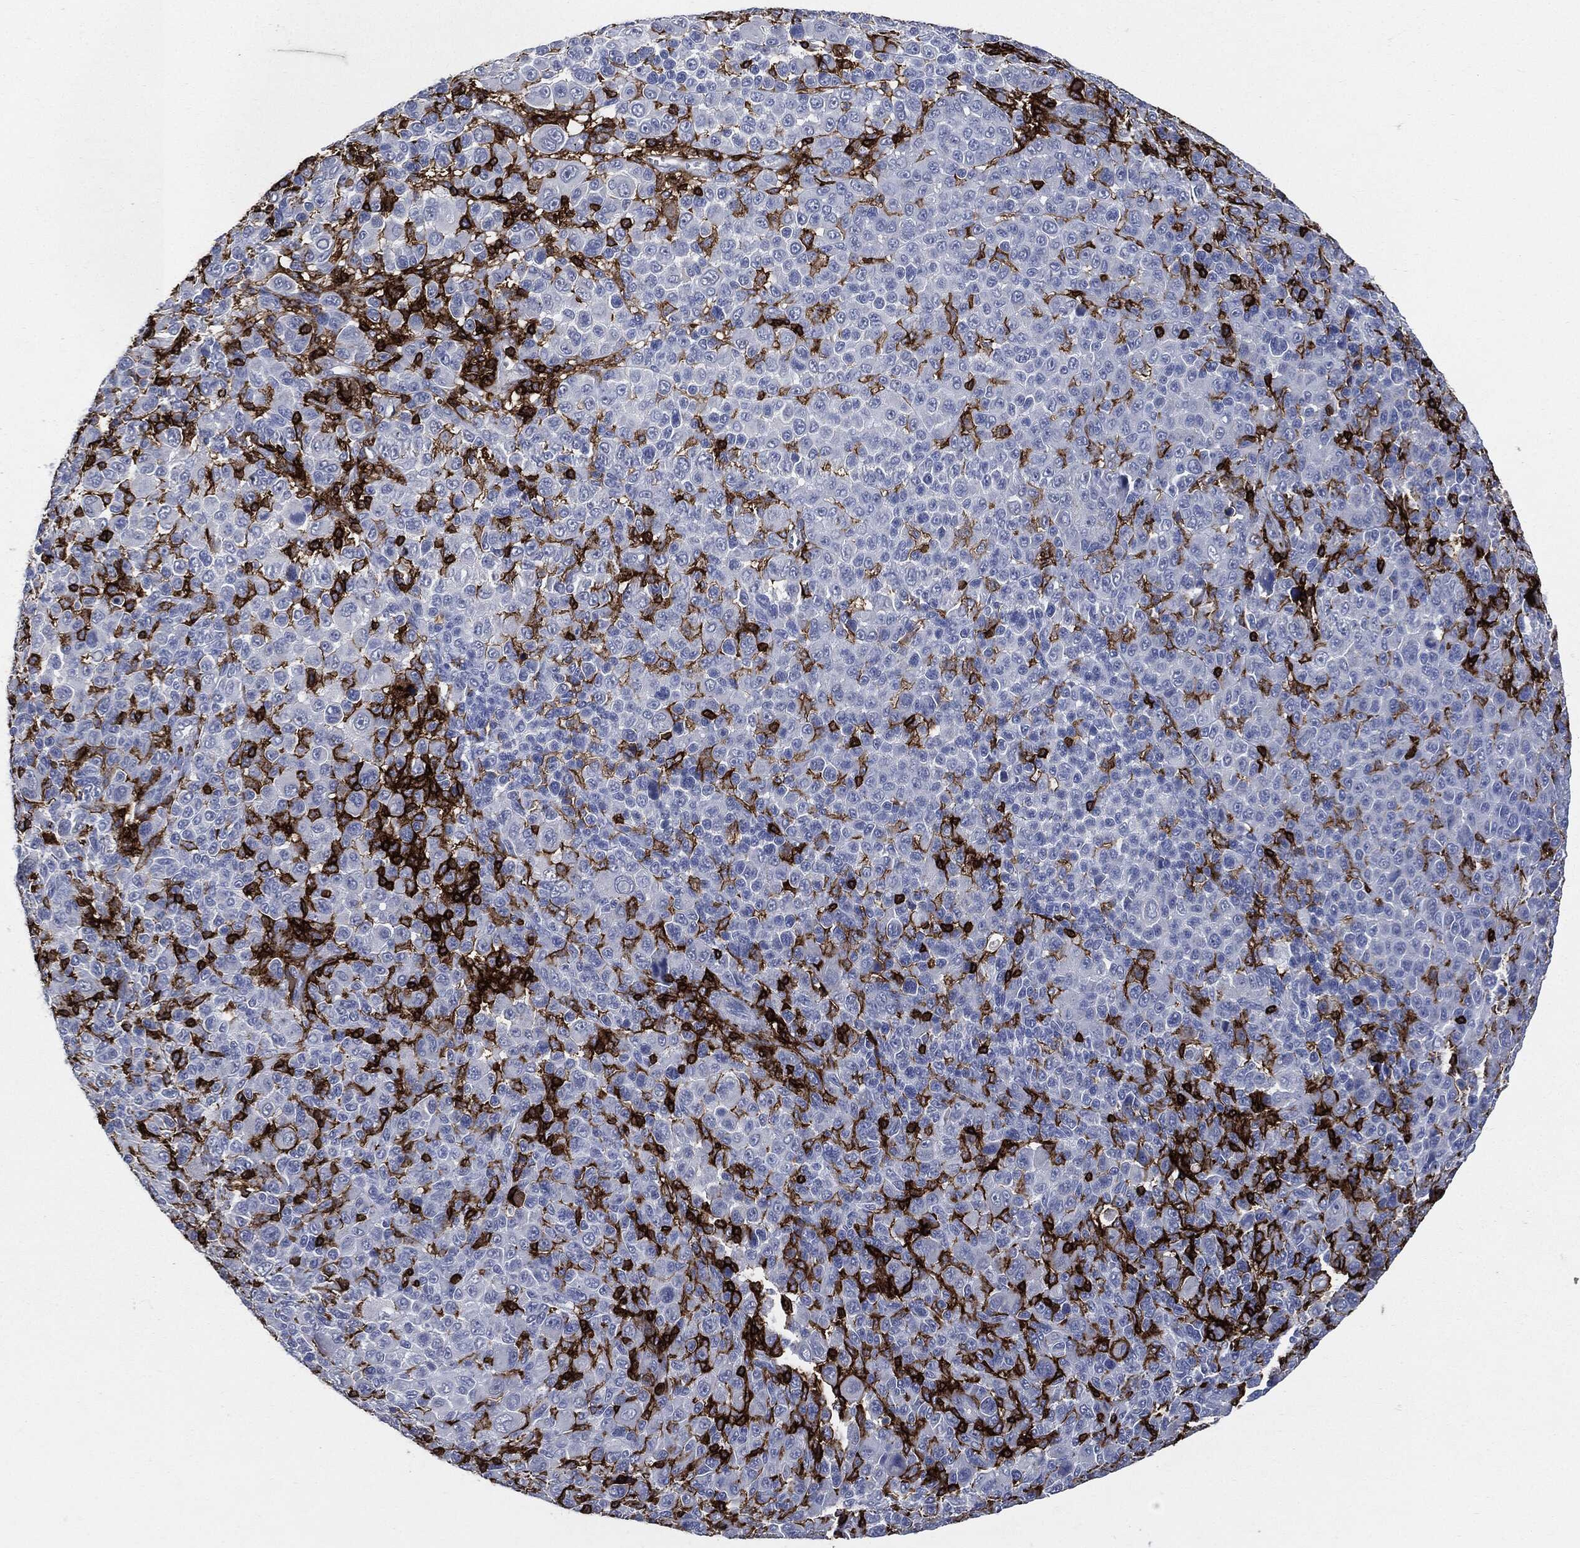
{"staining": {"intensity": "negative", "quantity": "none", "location": "none"}, "tissue": "melanoma", "cell_type": "Tumor cells", "image_type": "cancer", "snomed": [{"axis": "morphology", "description": "Malignant melanoma, NOS"}, {"axis": "topography", "description": "Skin"}], "caption": "Melanoma was stained to show a protein in brown. There is no significant positivity in tumor cells.", "gene": "PTPRC", "patient": {"sex": "female", "age": 57}}